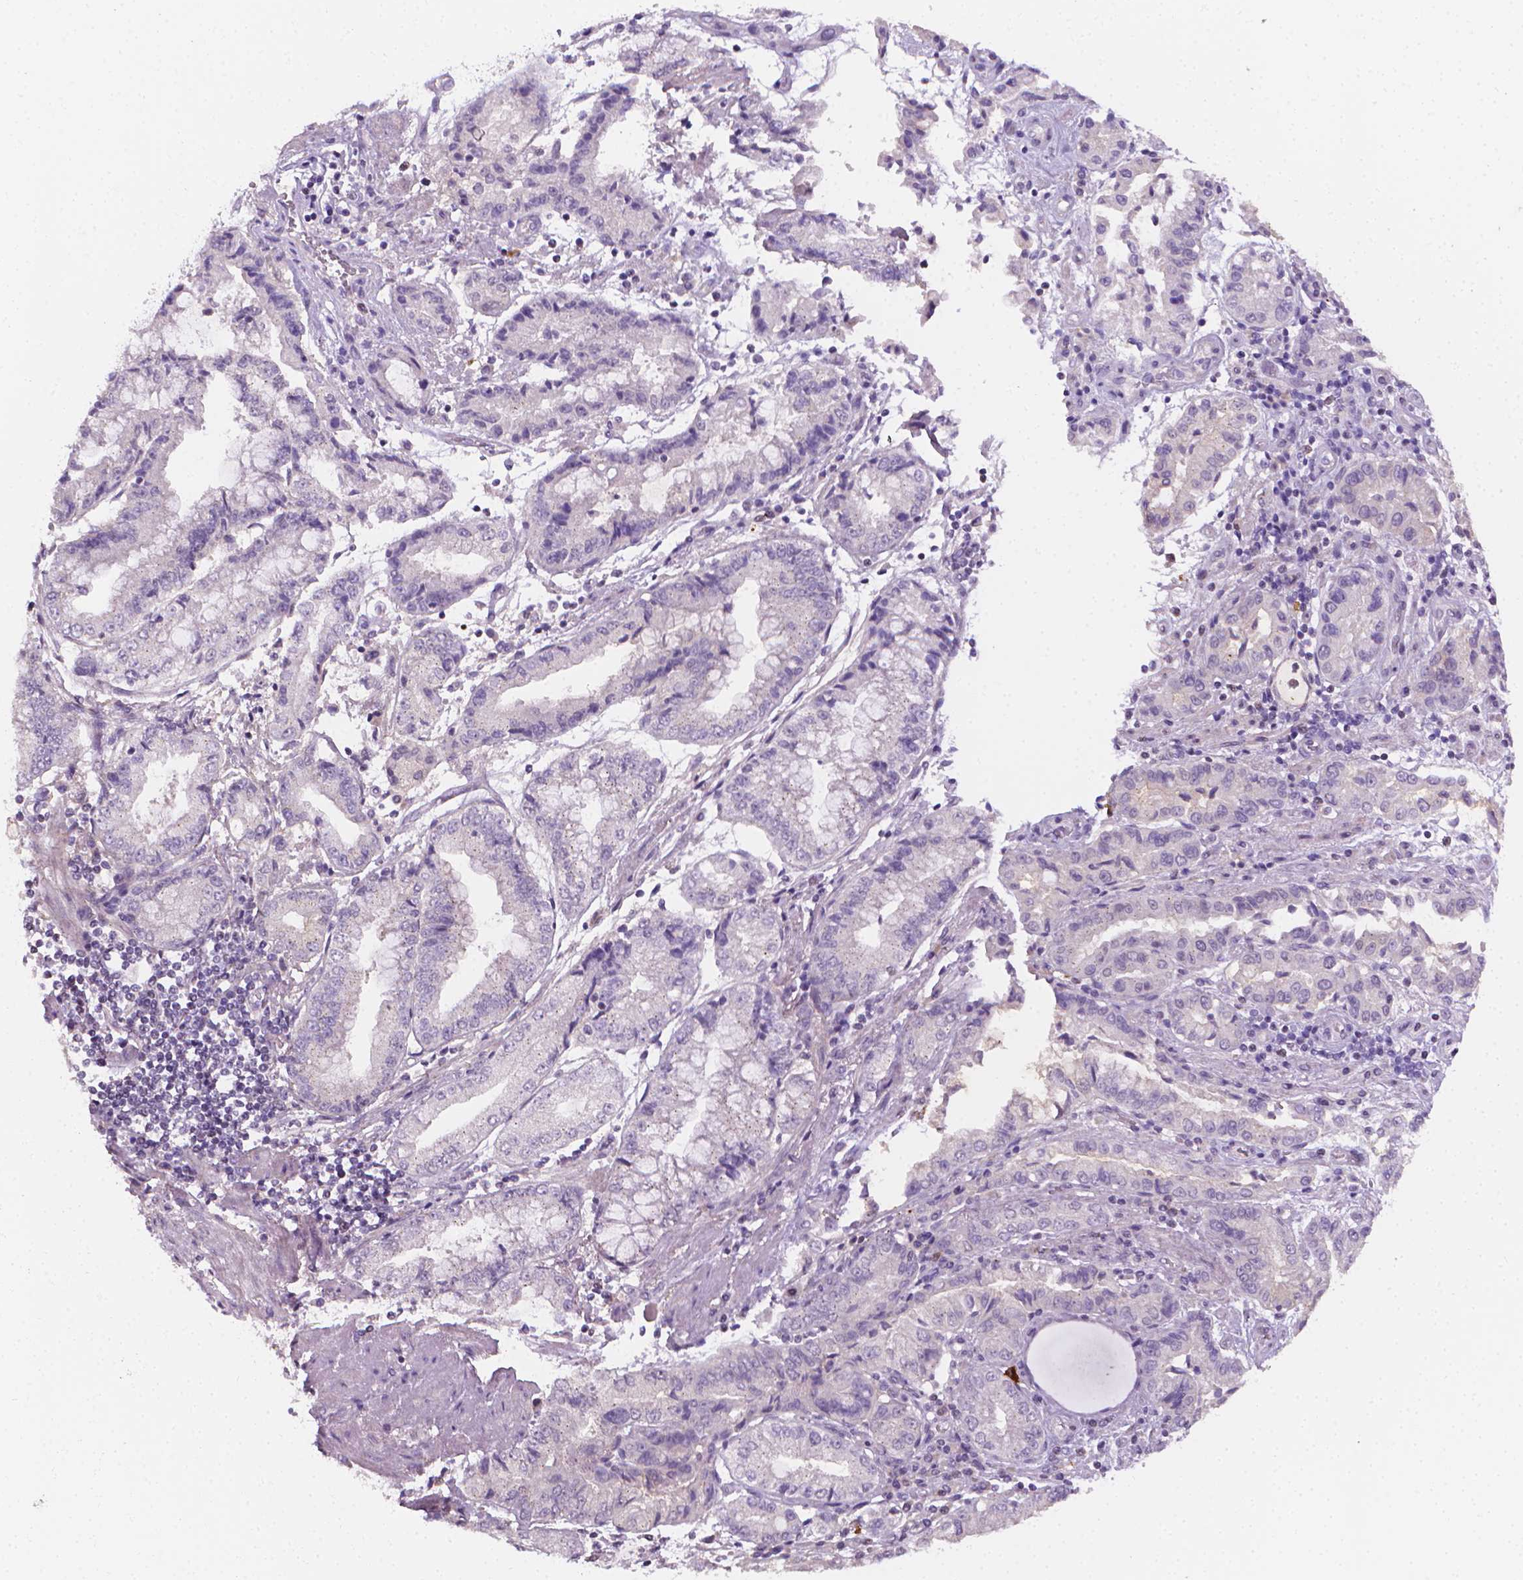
{"staining": {"intensity": "negative", "quantity": "none", "location": "none"}, "tissue": "stomach cancer", "cell_type": "Tumor cells", "image_type": "cancer", "snomed": [{"axis": "morphology", "description": "Adenocarcinoma, NOS"}, {"axis": "topography", "description": "Stomach, upper"}], "caption": "Stomach adenocarcinoma stained for a protein using immunohistochemistry demonstrates no expression tumor cells.", "gene": "NCAN", "patient": {"sex": "female", "age": 74}}